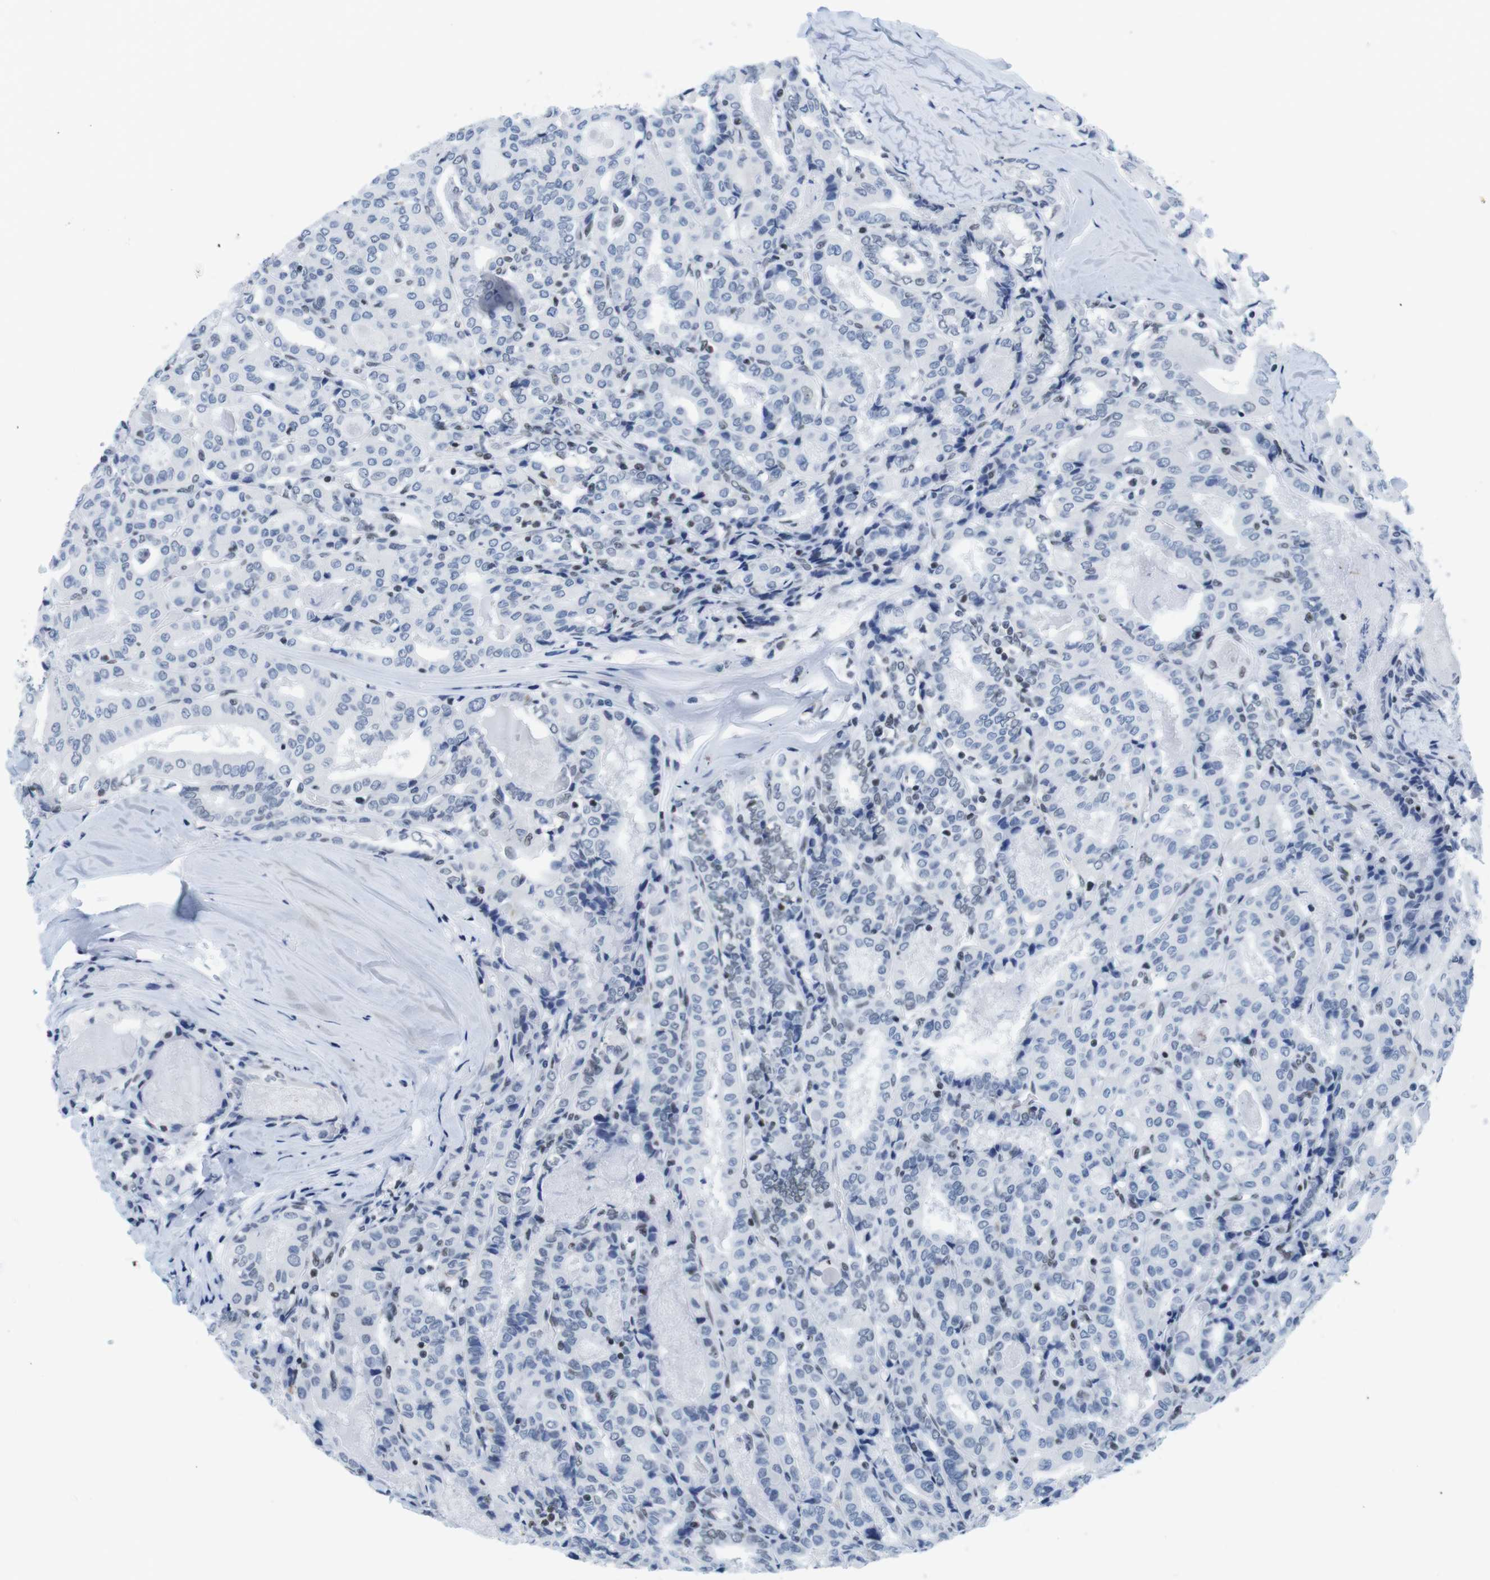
{"staining": {"intensity": "negative", "quantity": "none", "location": "none"}, "tissue": "thyroid cancer", "cell_type": "Tumor cells", "image_type": "cancer", "snomed": [{"axis": "morphology", "description": "Papillary adenocarcinoma, NOS"}, {"axis": "topography", "description": "Thyroid gland"}], "caption": "High magnification brightfield microscopy of thyroid cancer stained with DAB (3,3'-diaminobenzidine) (brown) and counterstained with hematoxylin (blue): tumor cells show no significant staining. (Stains: DAB immunohistochemistry with hematoxylin counter stain, Microscopy: brightfield microscopy at high magnification).", "gene": "IFI16", "patient": {"sex": "female", "age": 42}}